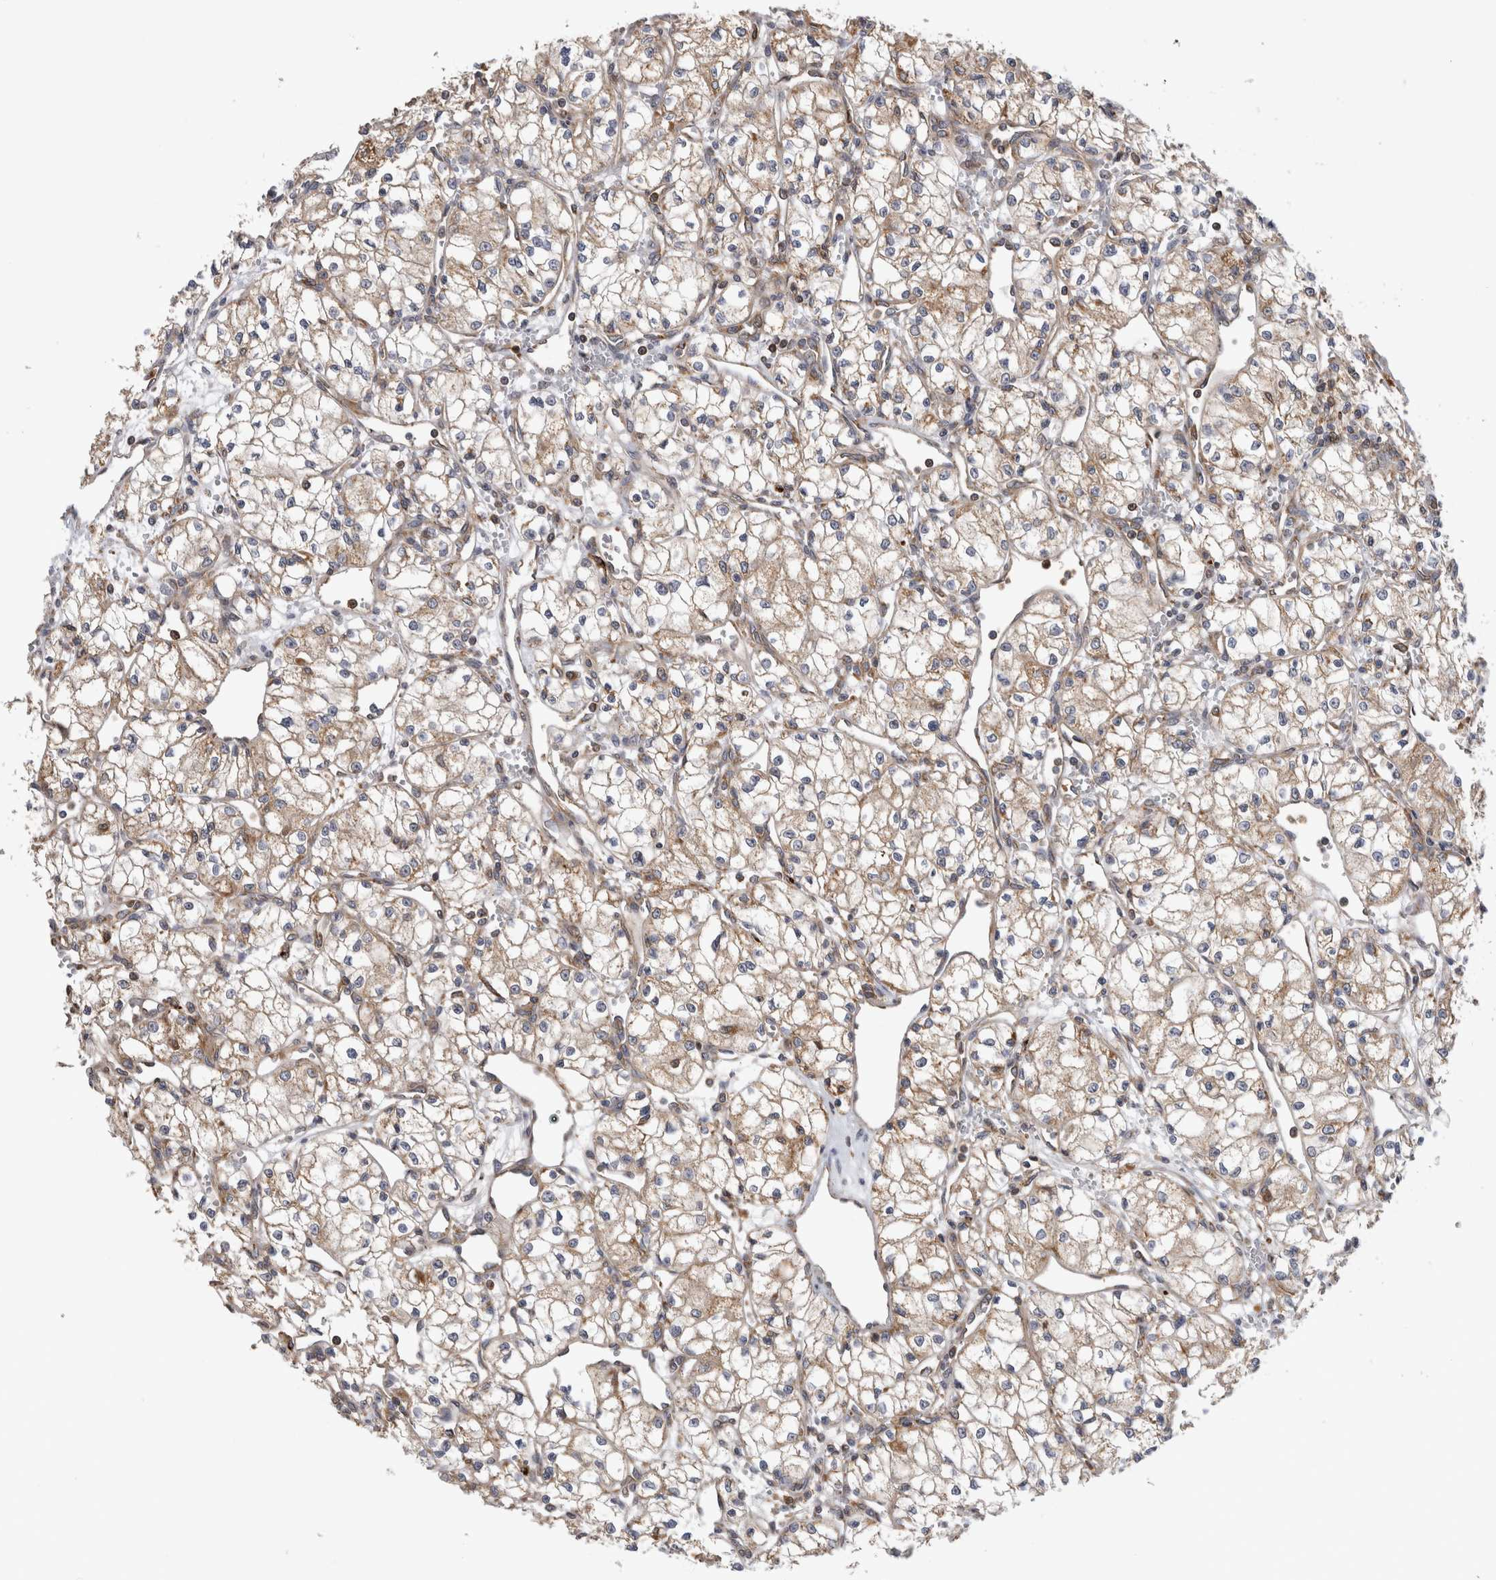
{"staining": {"intensity": "moderate", "quantity": ">75%", "location": "cytoplasmic/membranous"}, "tissue": "renal cancer", "cell_type": "Tumor cells", "image_type": "cancer", "snomed": [{"axis": "morphology", "description": "Normal tissue, NOS"}, {"axis": "morphology", "description": "Adenocarcinoma, NOS"}, {"axis": "topography", "description": "Kidney"}], "caption": "Human renal adenocarcinoma stained with a protein marker reveals moderate staining in tumor cells.", "gene": "GRIK2", "patient": {"sex": "male", "age": 59}}